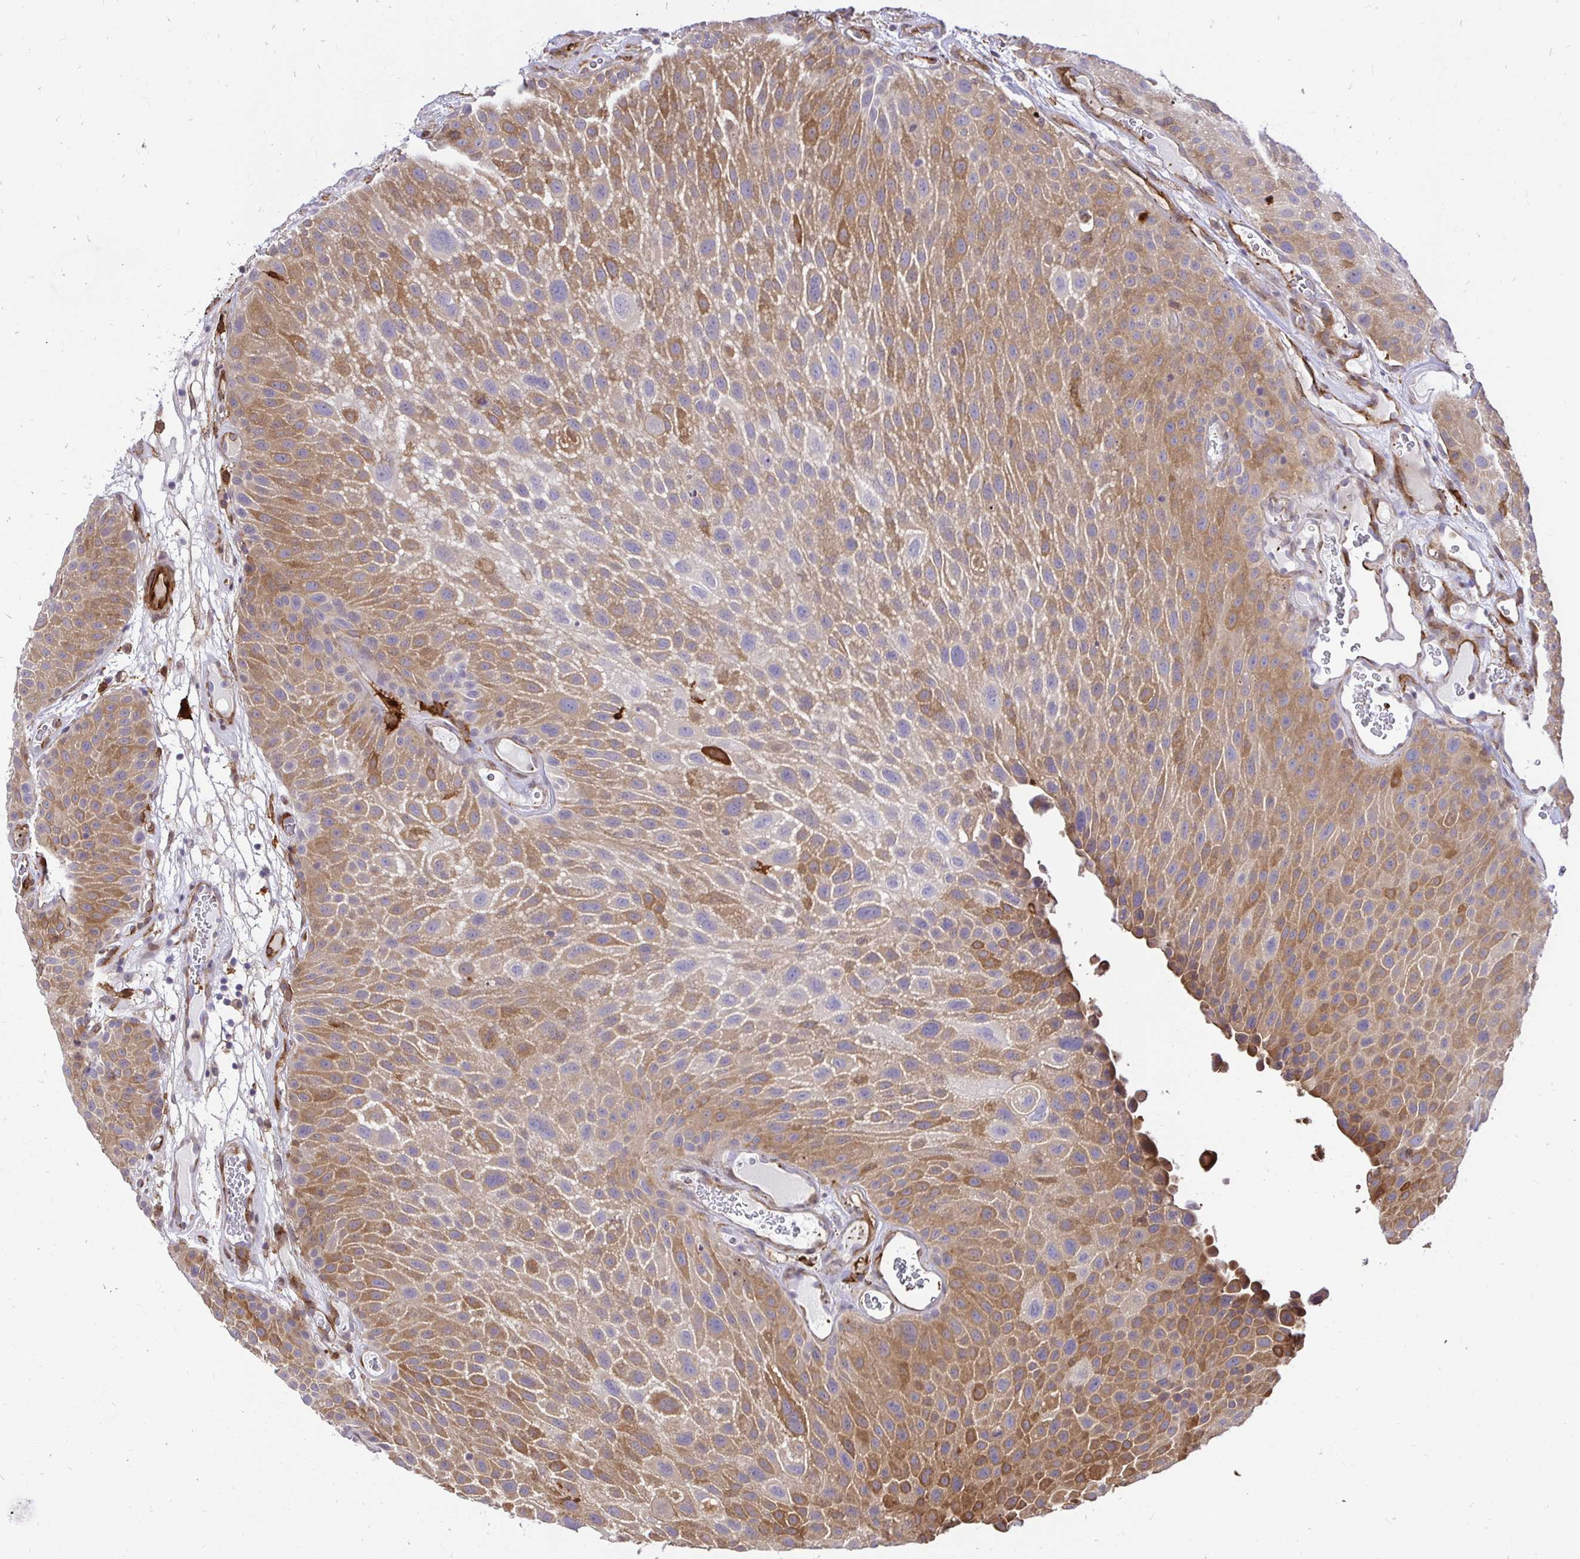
{"staining": {"intensity": "moderate", "quantity": ">75%", "location": "cytoplasmic/membranous"}, "tissue": "urothelial cancer", "cell_type": "Tumor cells", "image_type": "cancer", "snomed": [{"axis": "morphology", "description": "Urothelial carcinoma, Low grade"}, {"axis": "topography", "description": "Urinary bladder"}], "caption": "Urothelial cancer stained with a brown dye exhibits moderate cytoplasmic/membranous positive expression in approximately >75% of tumor cells.", "gene": "GSN", "patient": {"sex": "male", "age": 72}}